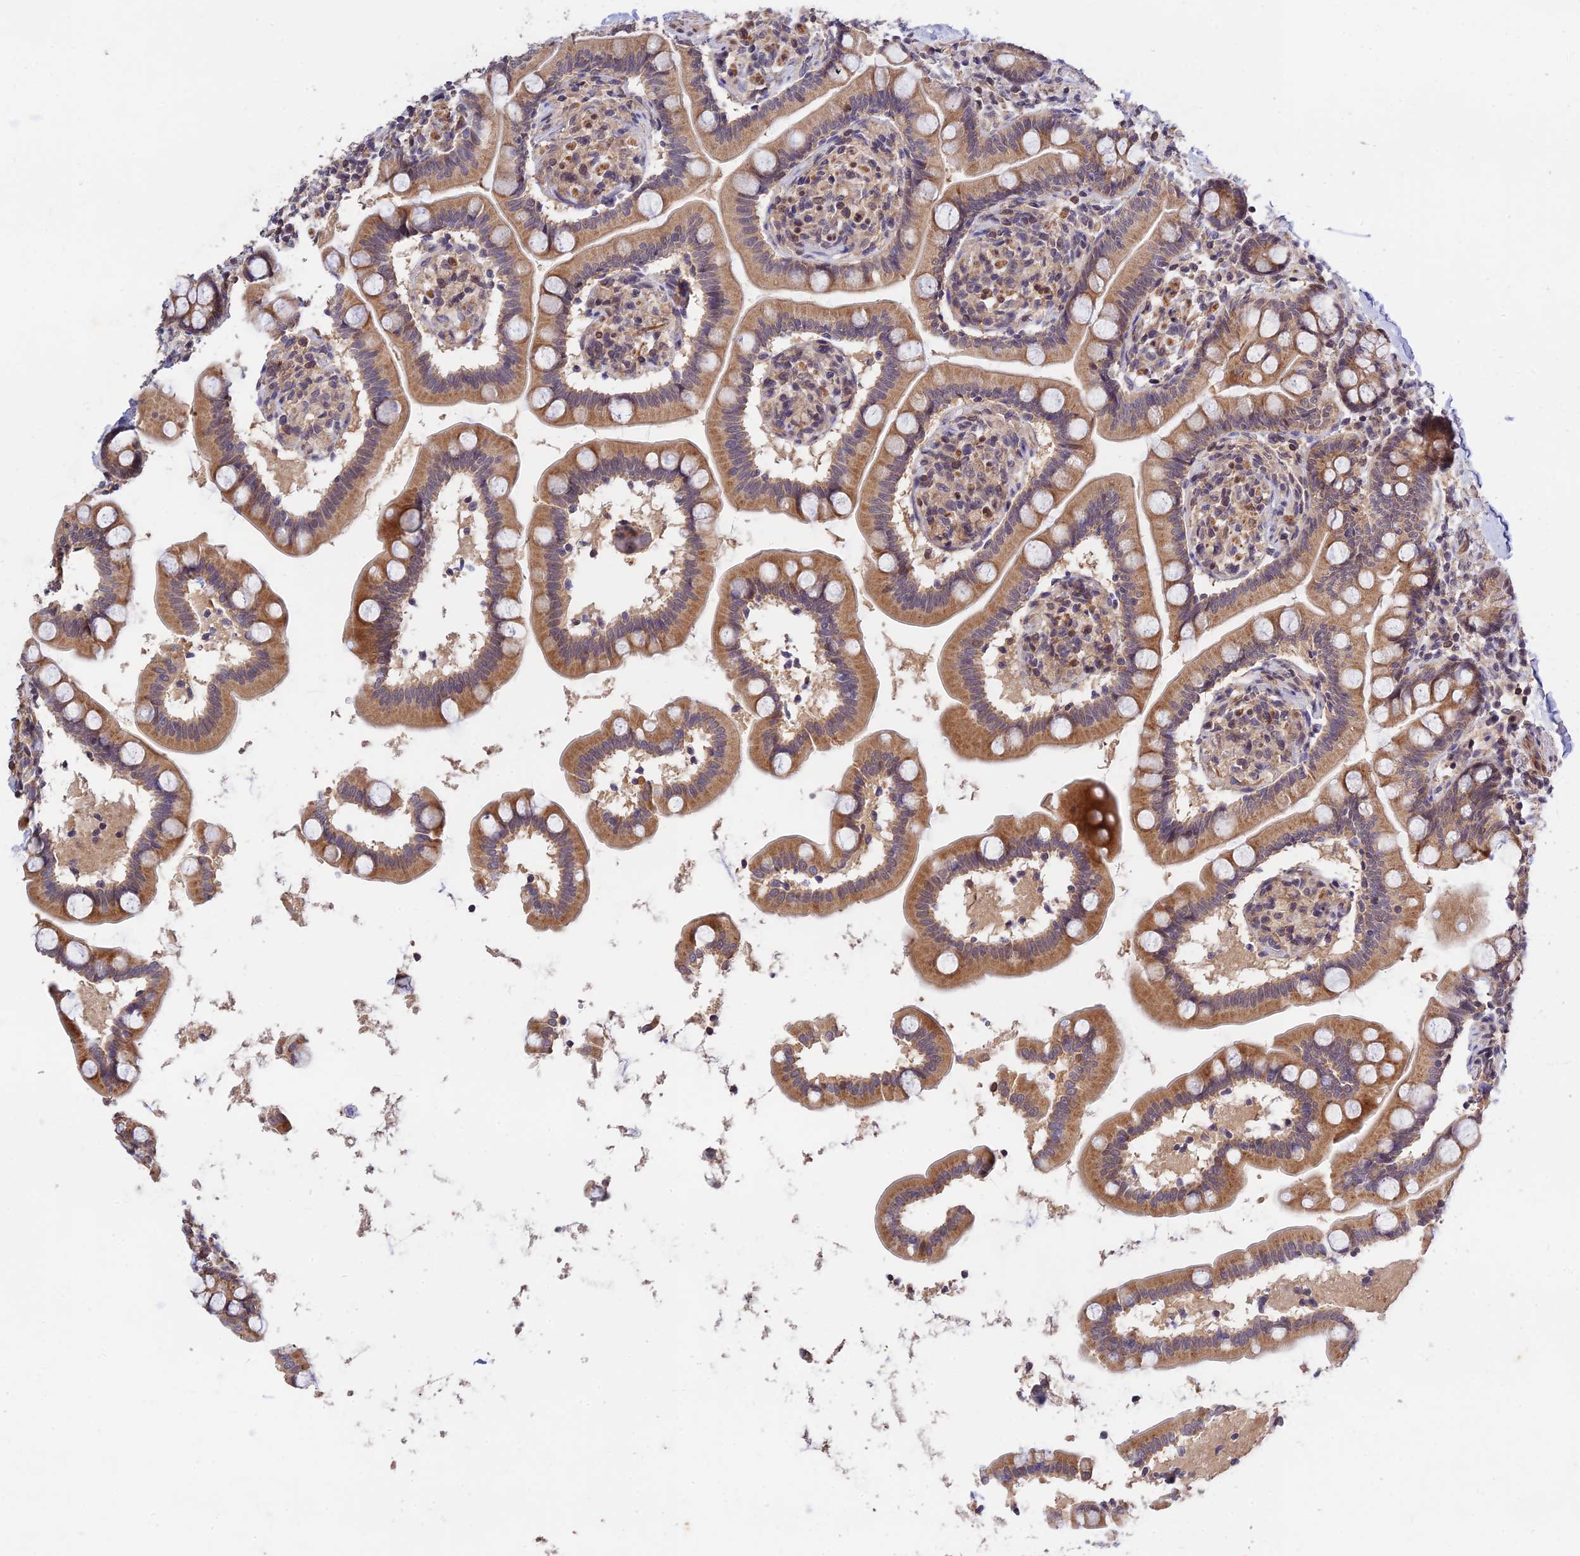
{"staining": {"intensity": "moderate", "quantity": ">75%", "location": "cytoplasmic/membranous"}, "tissue": "small intestine", "cell_type": "Glandular cells", "image_type": "normal", "snomed": [{"axis": "morphology", "description": "Normal tissue, NOS"}, {"axis": "topography", "description": "Small intestine"}], "caption": "IHC of normal small intestine reveals medium levels of moderate cytoplasmic/membranous expression in about >75% of glandular cells. The protein of interest is stained brown, and the nuclei are stained in blue (DAB IHC with brightfield microscopy, high magnification).", "gene": "CWH43", "patient": {"sex": "female", "age": 64}}